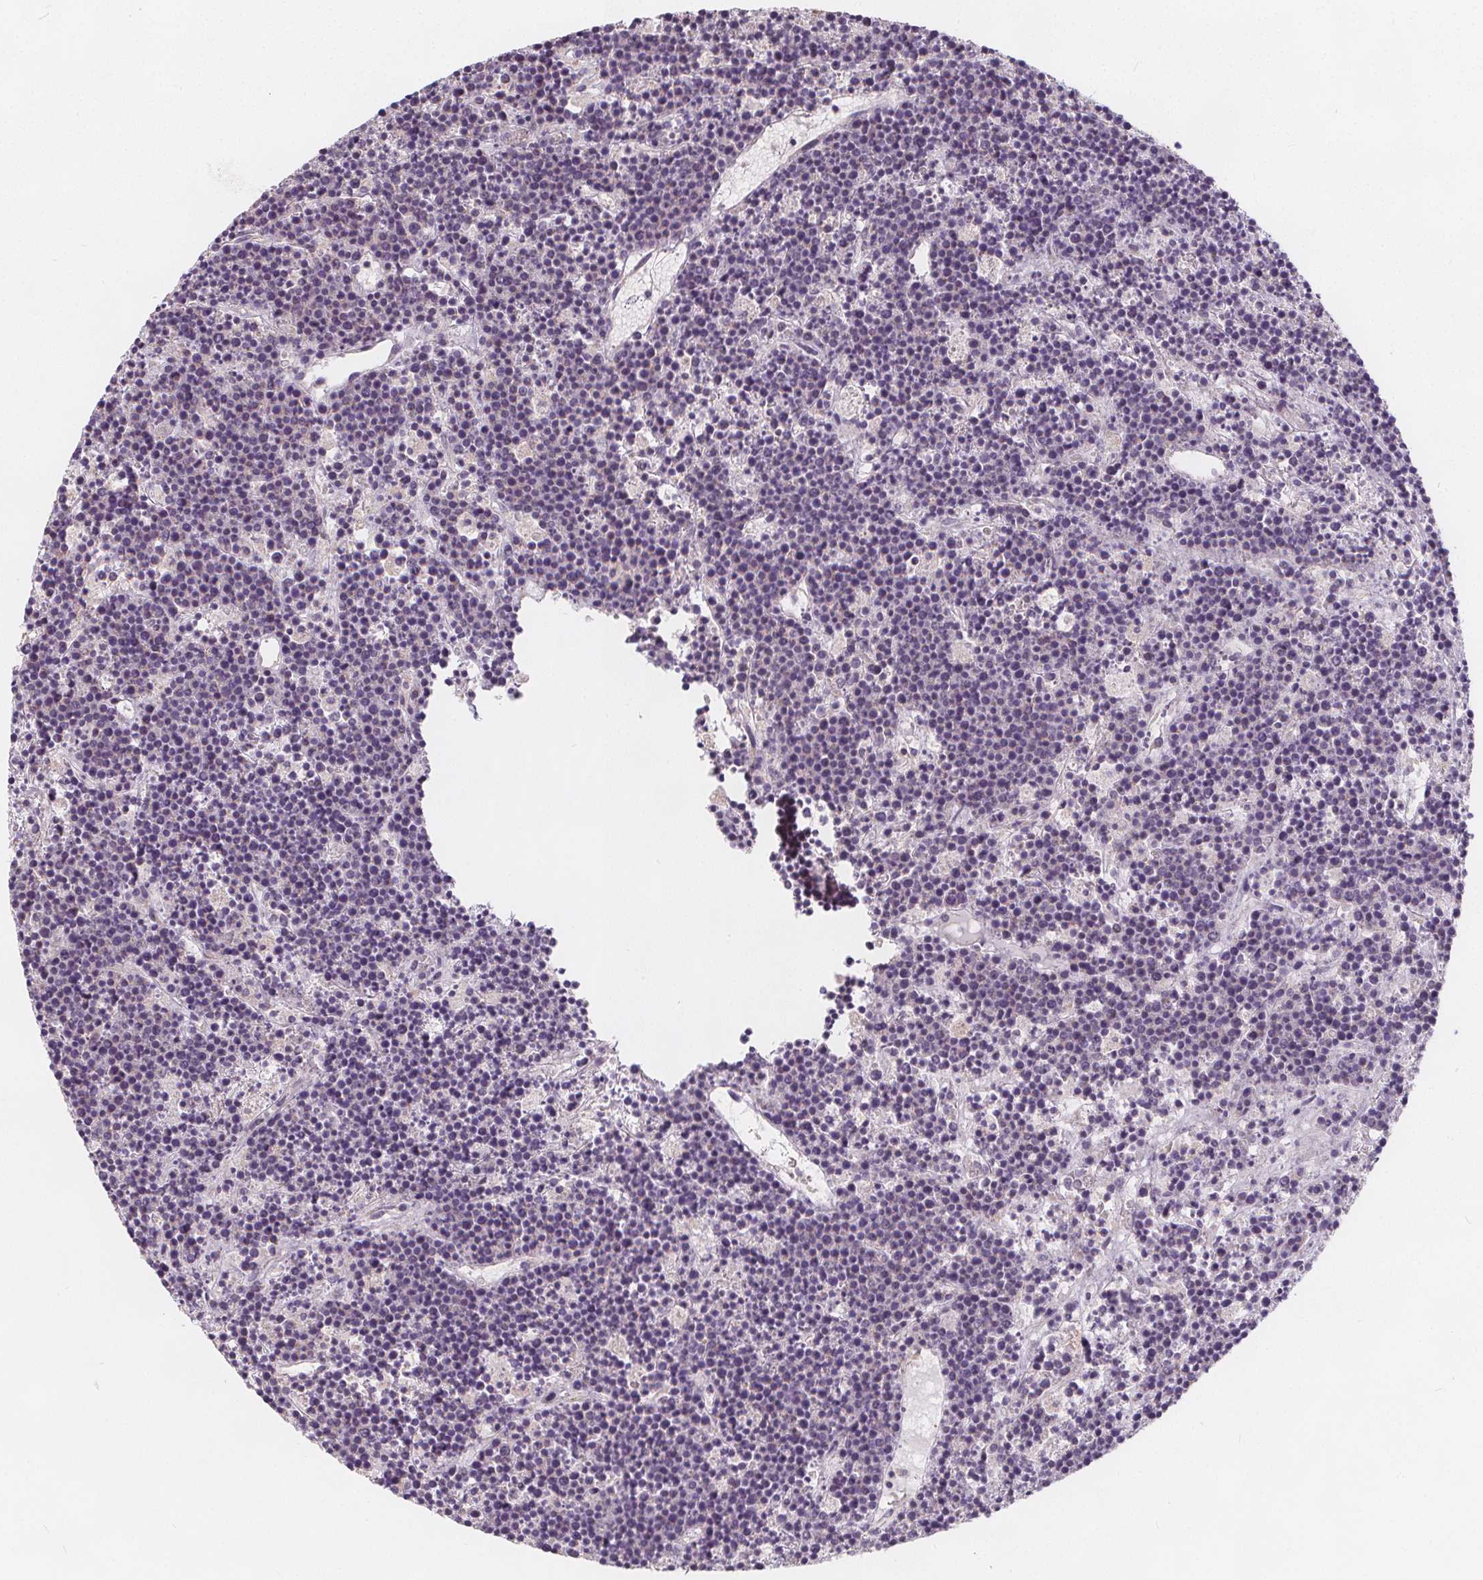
{"staining": {"intensity": "negative", "quantity": "none", "location": "none"}, "tissue": "lymphoma", "cell_type": "Tumor cells", "image_type": "cancer", "snomed": [{"axis": "morphology", "description": "Malignant lymphoma, non-Hodgkin's type, High grade"}, {"axis": "topography", "description": "Ovary"}], "caption": "Tumor cells show no significant protein positivity in lymphoma. The staining is performed using DAB (3,3'-diaminobenzidine) brown chromogen with nuclei counter-stained in using hematoxylin.", "gene": "DRC3", "patient": {"sex": "female", "age": 56}}